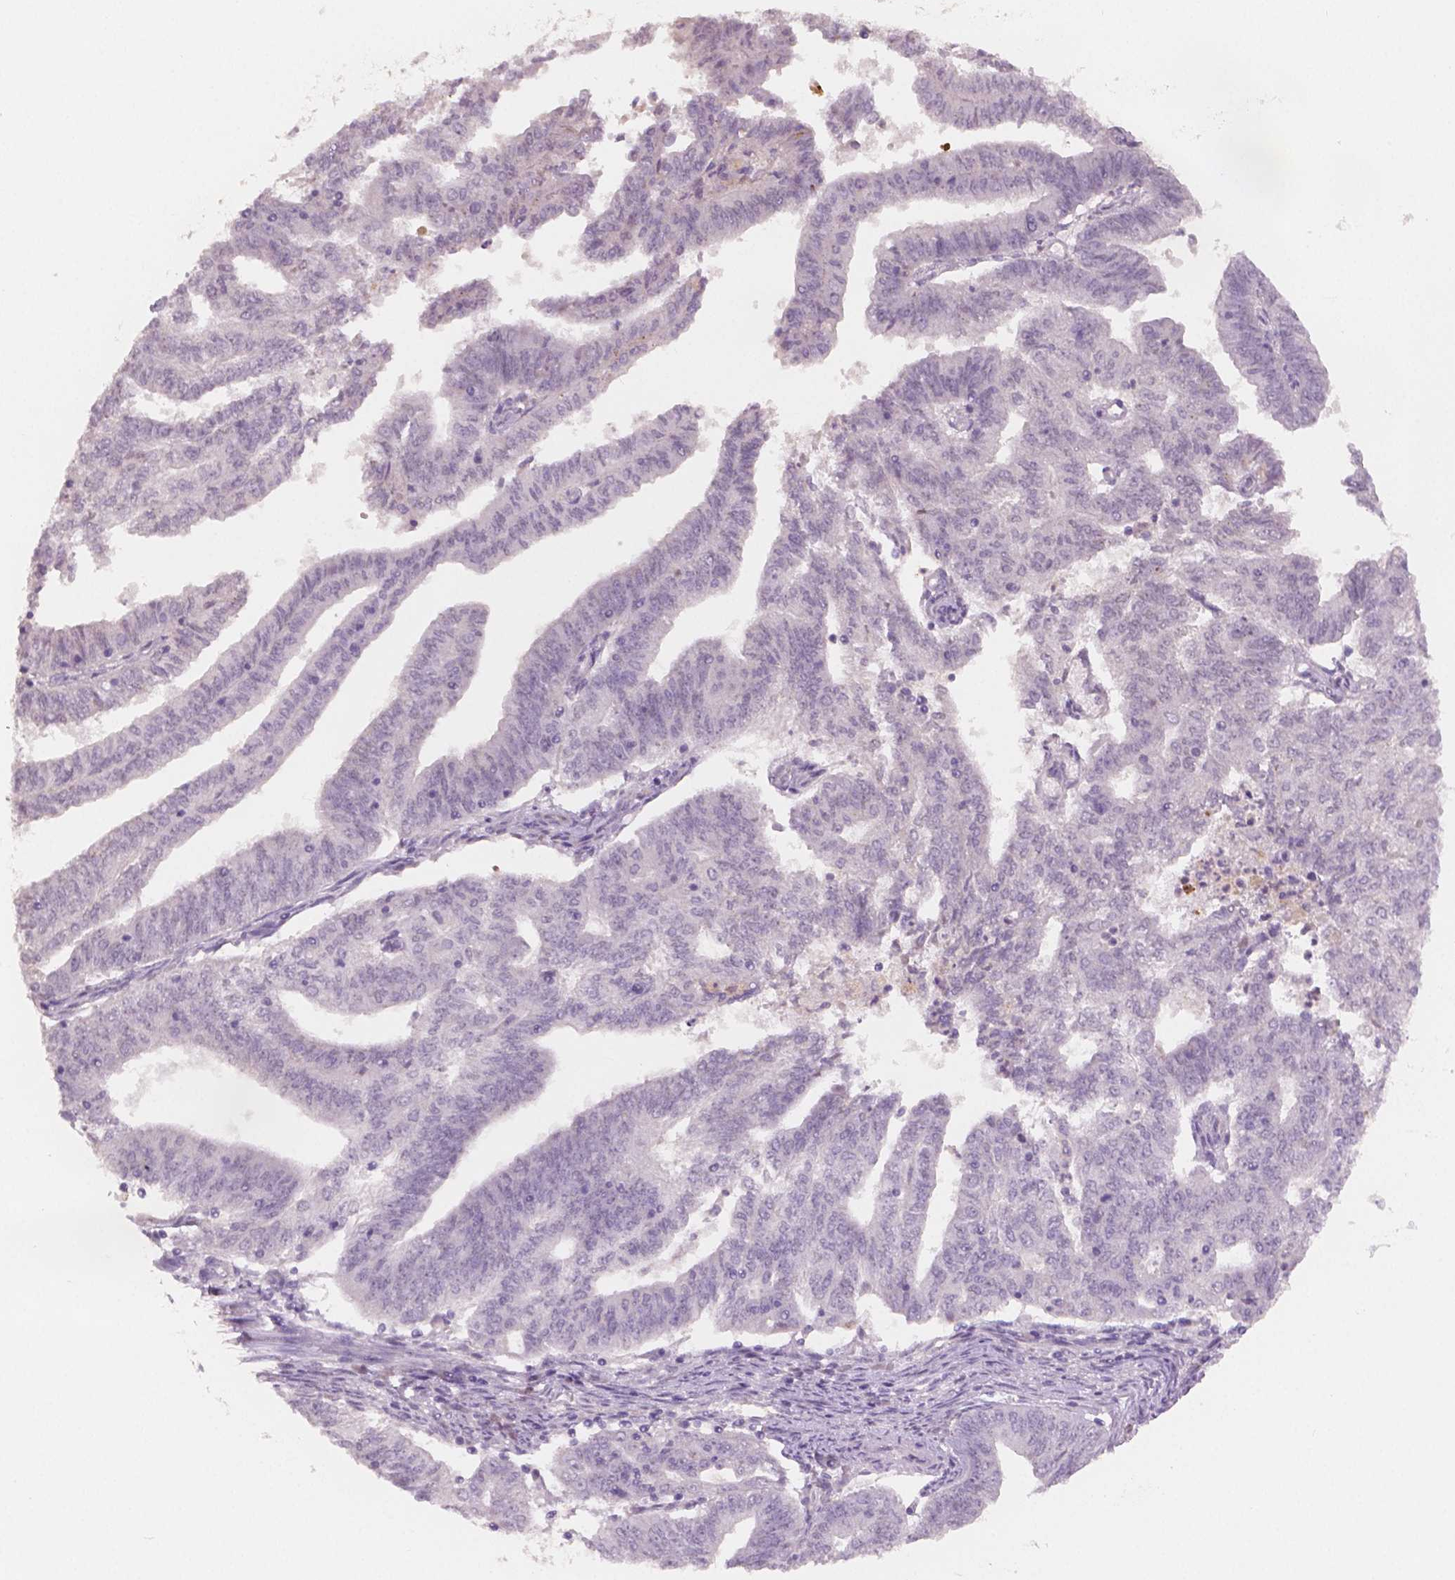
{"staining": {"intensity": "negative", "quantity": "none", "location": "none"}, "tissue": "endometrial cancer", "cell_type": "Tumor cells", "image_type": "cancer", "snomed": [{"axis": "morphology", "description": "Adenocarcinoma, NOS"}, {"axis": "topography", "description": "Endometrium"}], "caption": "The immunohistochemistry (IHC) photomicrograph has no significant expression in tumor cells of endometrial cancer (adenocarcinoma) tissue.", "gene": "APOA4", "patient": {"sex": "female", "age": 82}}